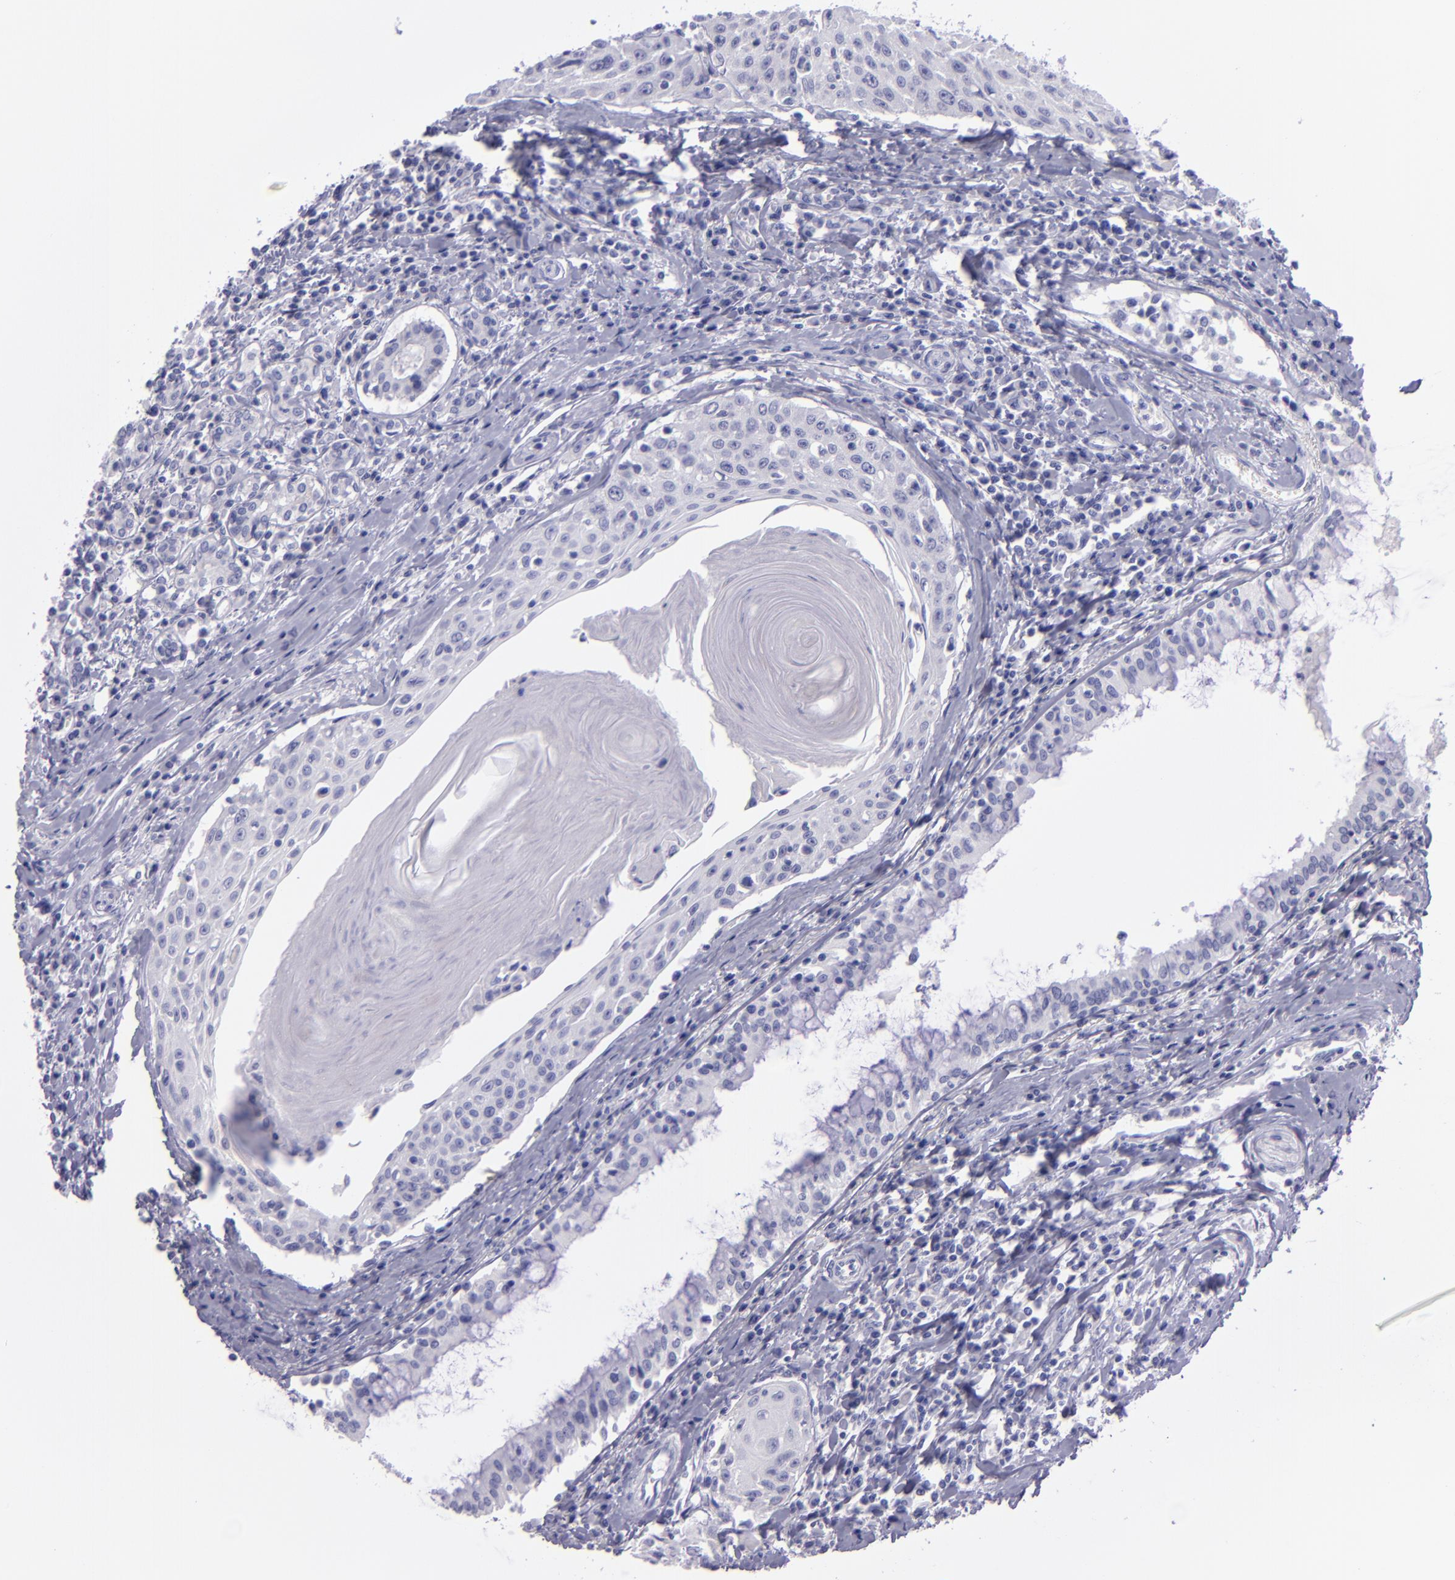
{"staining": {"intensity": "negative", "quantity": "none", "location": "none"}, "tissue": "head and neck cancer", "cell_type": "Tumor cells", "image_type": "cancer", "snomed": [{"axis": "morphology", "description": "Squamous cell carcinoma, NOS"}, {"axis": "morphology", "description": "Squamous cell carcinoma, metastatic, NOS"}, {"axis": "topography", "description": "Lymph node"}, {"axis": "topography", "description": "Salivary gland"}, {"axis": "topography", "description": "Head-Neck"}], "caption": "Tumor cells show no significant protein positivity in squamous cell carcinoma (head and neck). Brightfield microscopy of IHC stained with DAB (3,3'-diaminobenzidine) (brown) and hematoxylin (blue), captured at high magnification.", "gene": "TNNT3", "patient": {"sex": "female", "age": 74}}